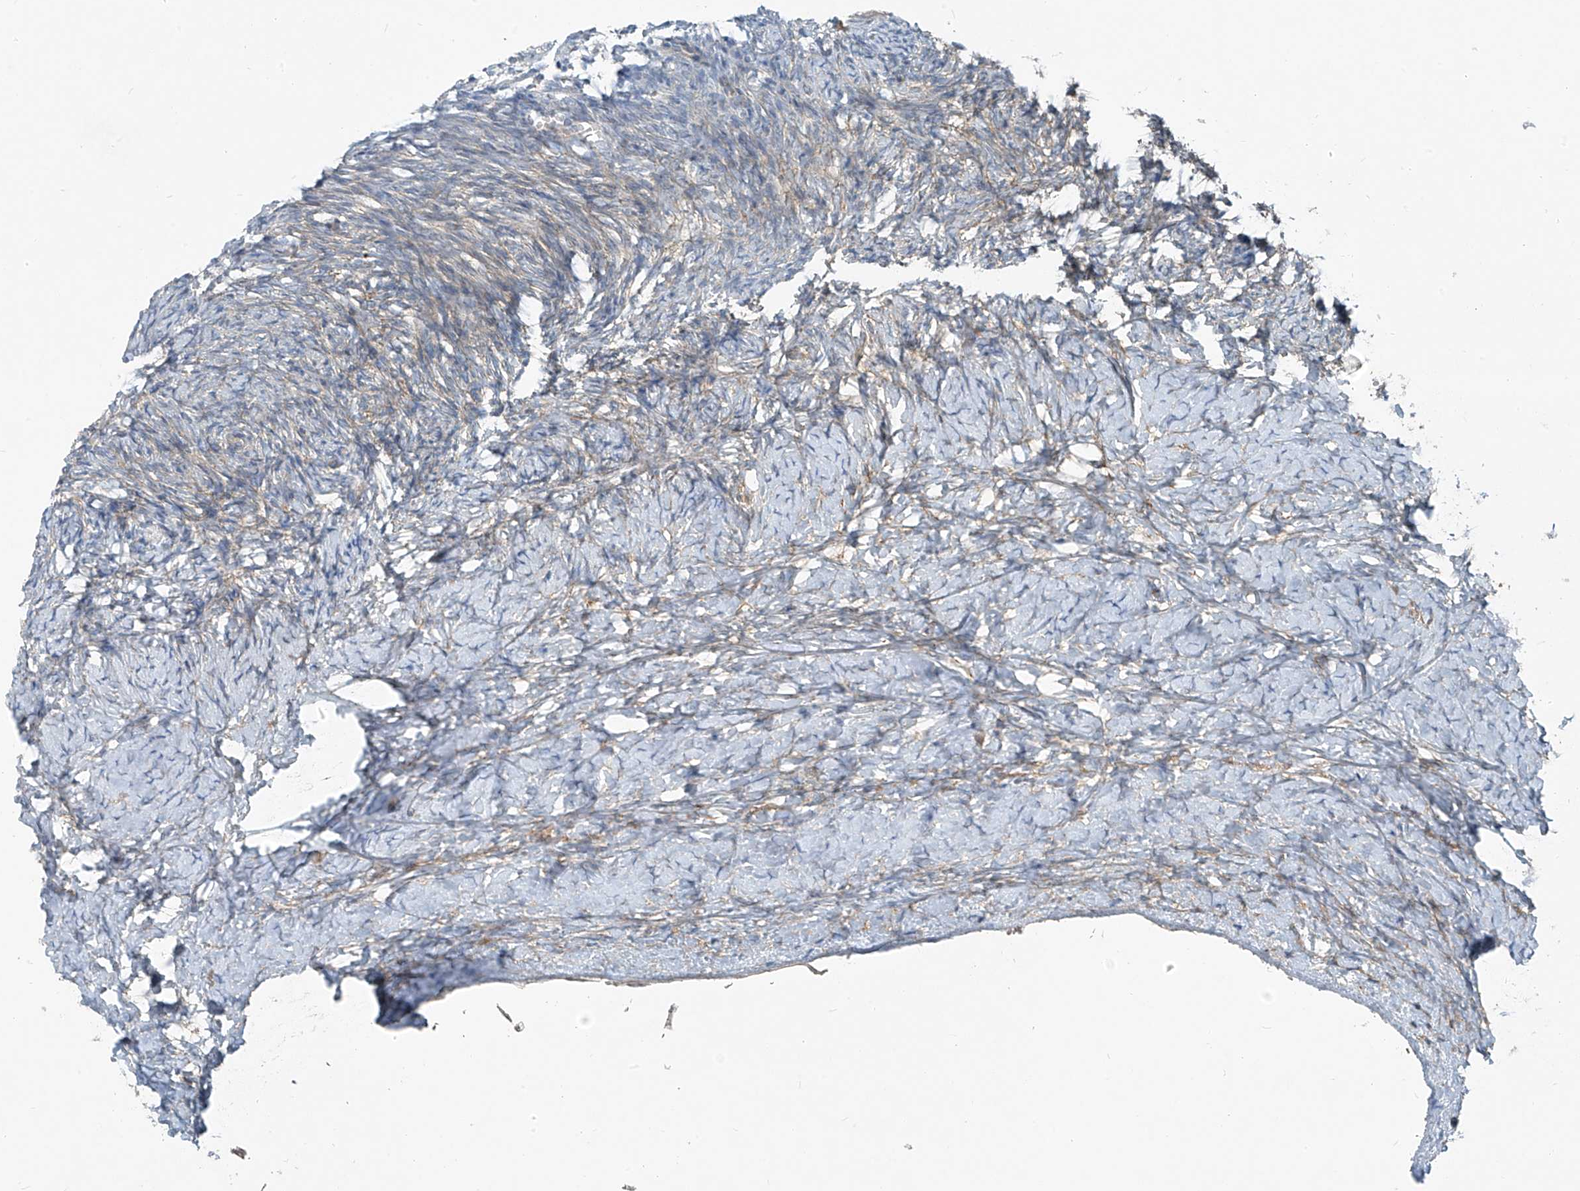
{"staining": {"intensity": "negative", "quantity": "none", "location": "none"}, "tissue": "ovary", "cell_type": "Ovarian stroma cells", "image_type": "normal", "snomed": [{"axis": "morphology", "description": "Normal tissue, NOS"}, {"axis": "morphology", "description": "Developmental malformation"}, {"axis": "topography", "description": "Ovary"}], "caption": "Protein analysis of unremarkable ovary exhibits no significant staining in ovarian stroma cells. Brightfield microscopy of immunohistochemistry (IHC) stained with DAB (3,3'-diaminobenzidine) (brown) and hematoxylin (blue), captured at high magnification.", "gene": "TNS2", "patient": {"sex": "female", "age": 39}}